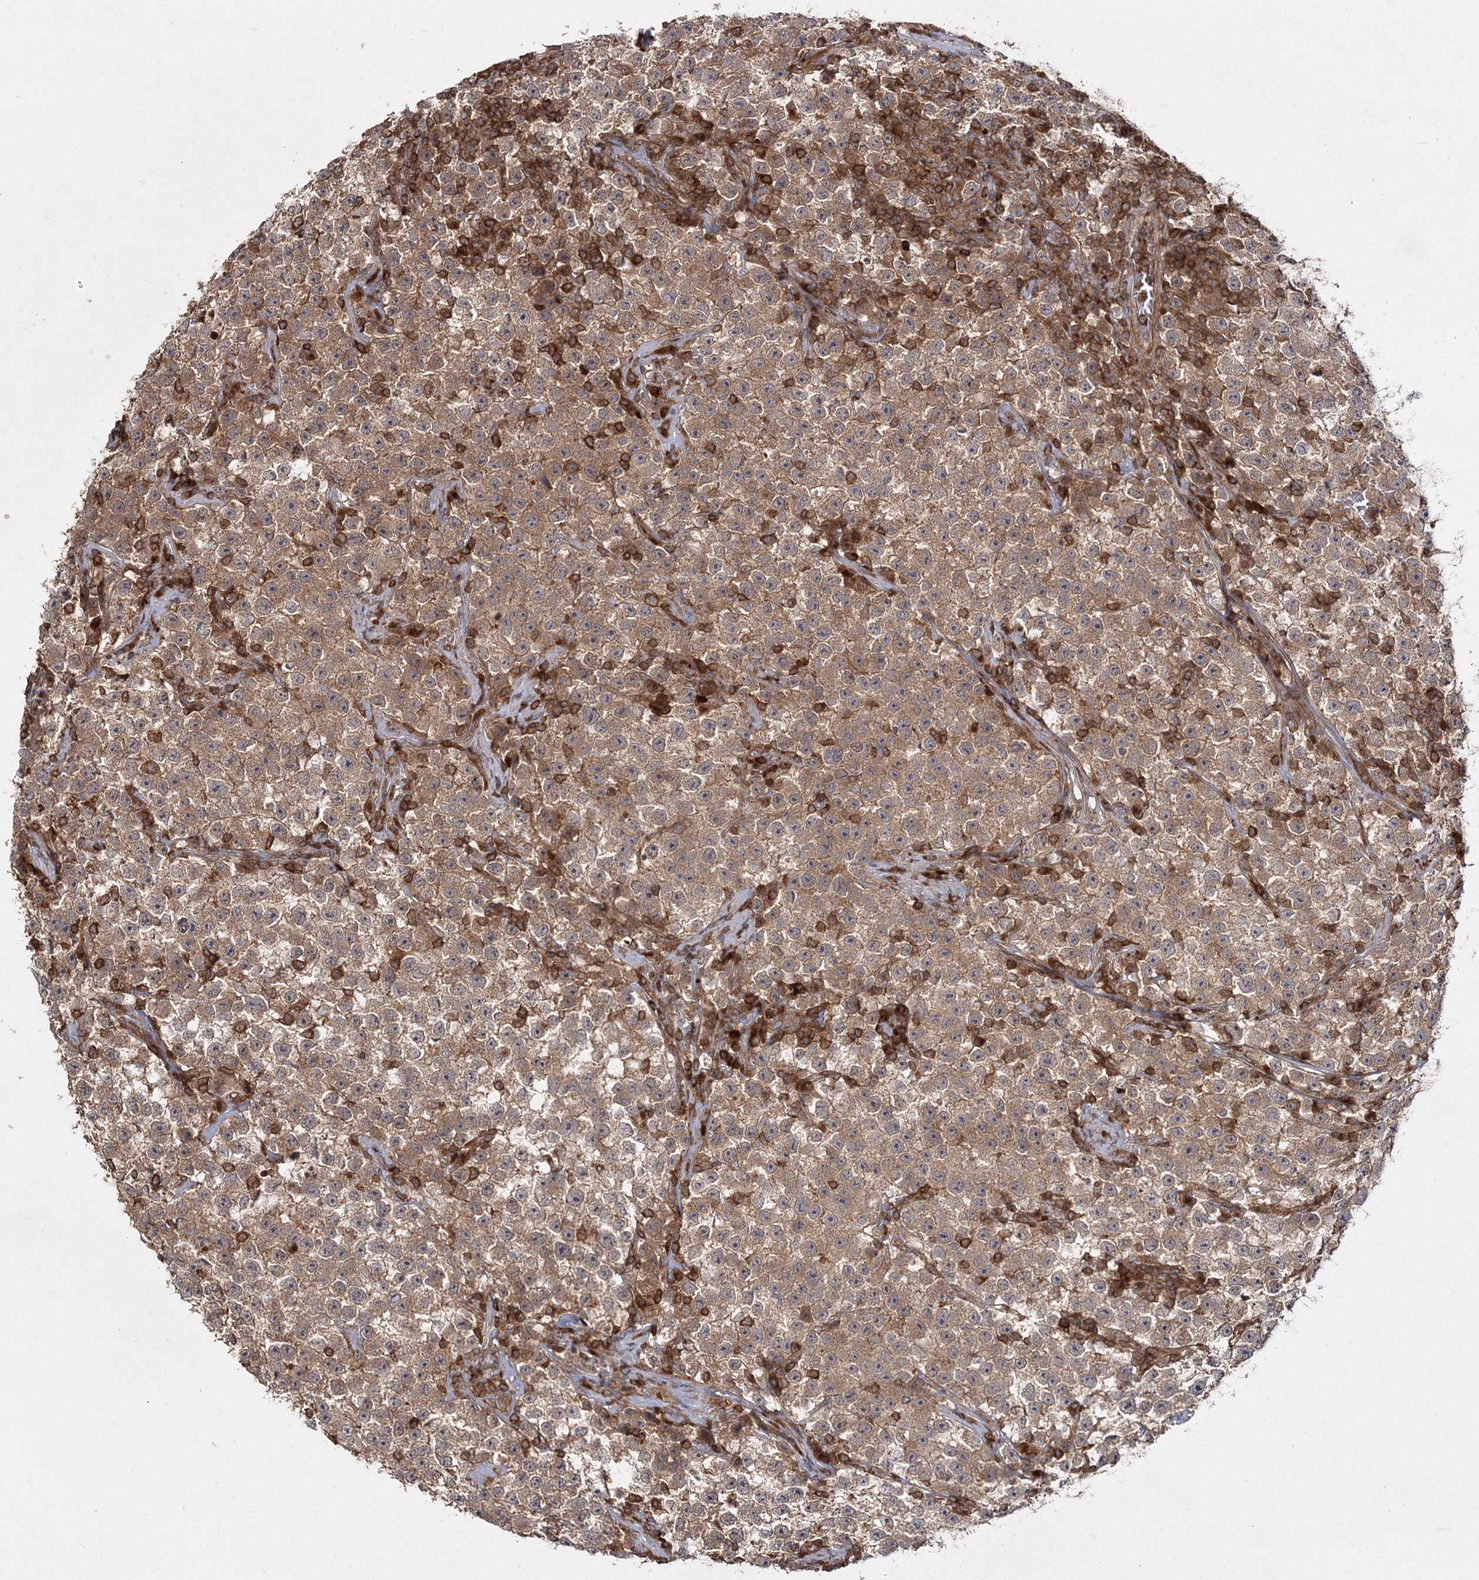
{"staining": {"intensity": "moderate", "quantity": ">75%", "location": "cytoplasmic/membranous"}, "tissue": "testis cancer", "cell_type": "Tumor cells", "image_type": "cancer", "snomed": [{"axis": "morphology", "description": "Seminoma, NOS"}, {"axis": "topography", "description": "Testis"}], "caption": "Immunohistochemical staining of seminoma (testis) reveals medium levels of moderate cytoplasmic/membranous protein staining in about >75% of tumor cells.", "gene": "MDFIC", "patient": {"sex": "male", "age": 22}}